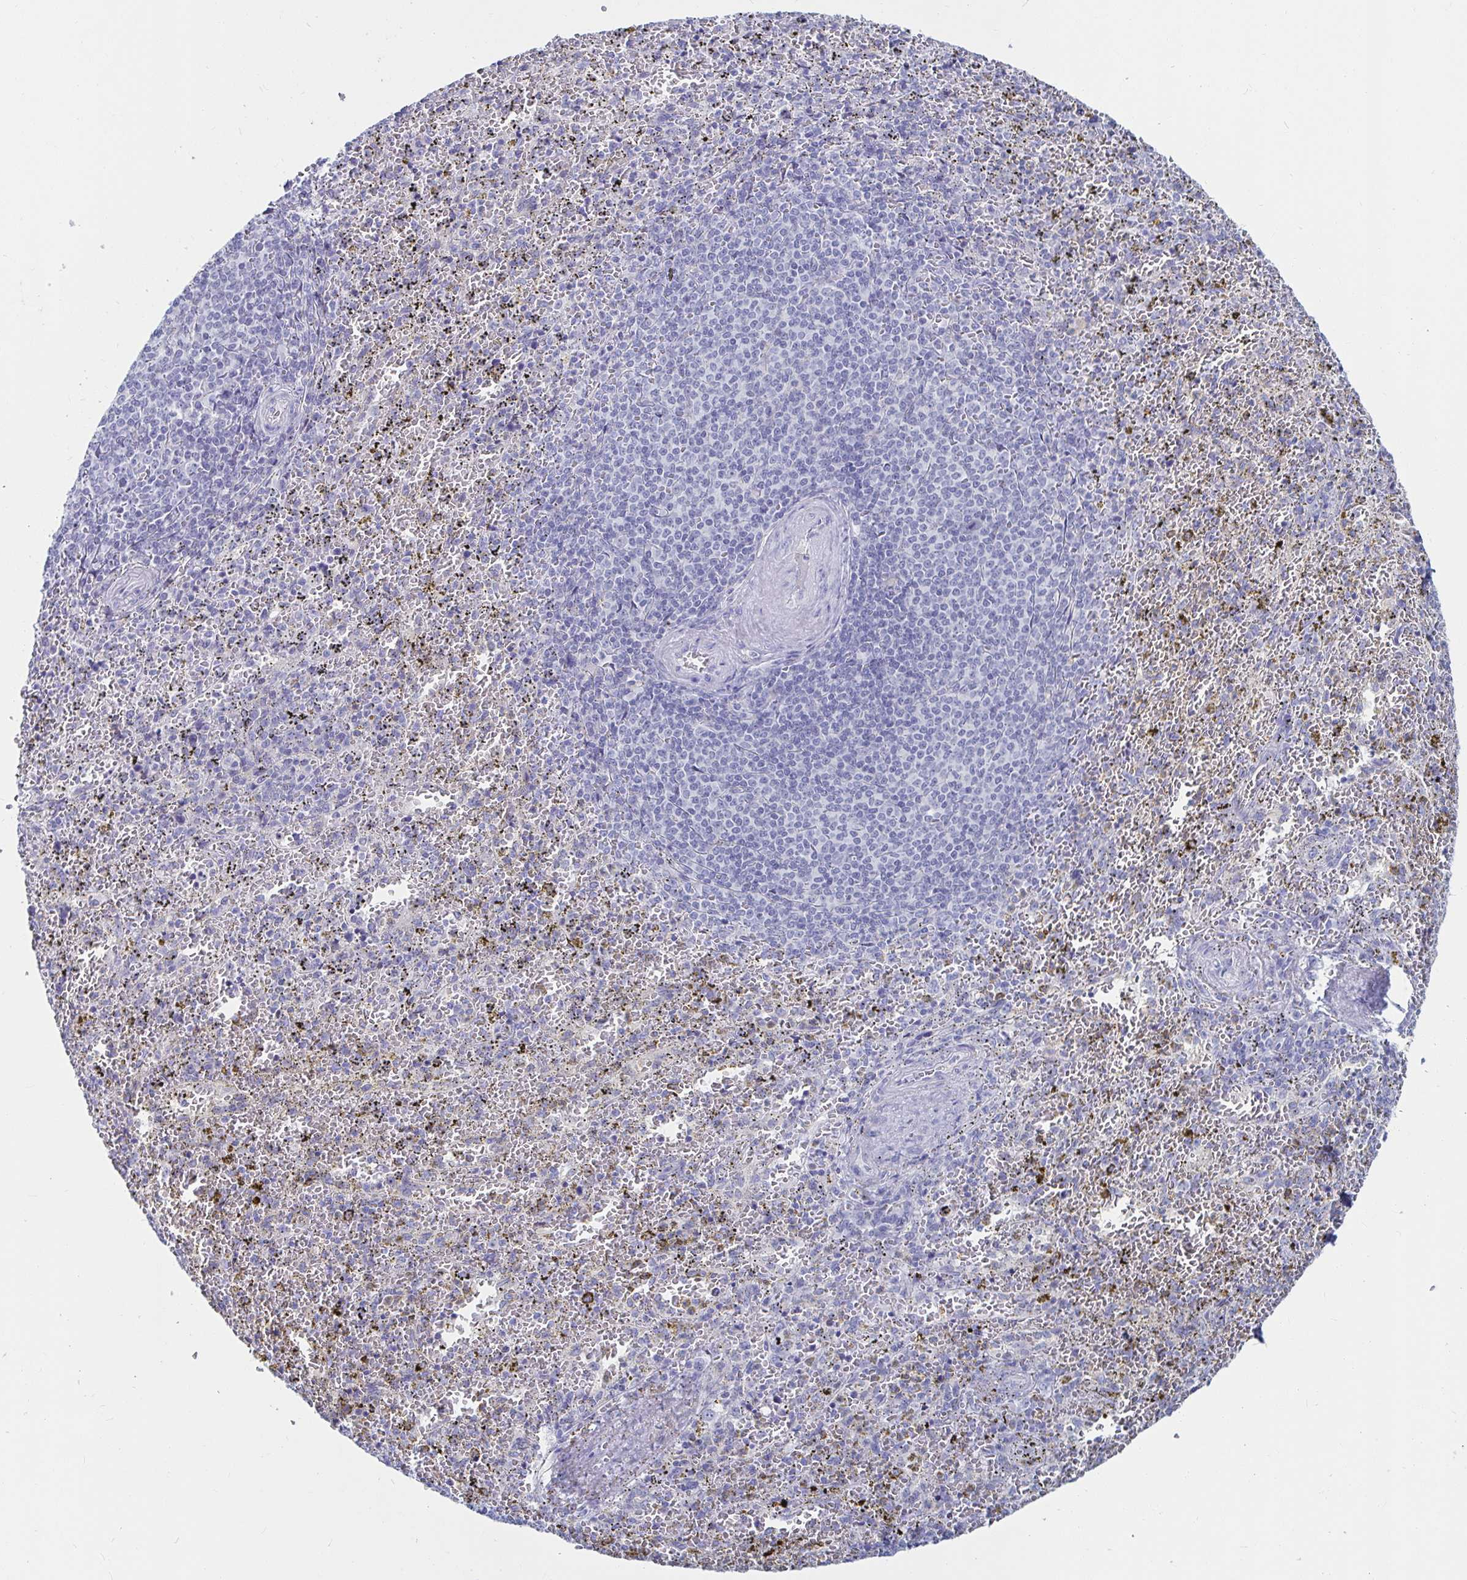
{"staining": {"intensity": "negative", "quantity": "none", "location": "none"}, "tissue": "spleen", "cell_type": "Cells in red pulp", "image_type": "normal", "snomed": [{"axis": "morphology", "description": "Normal tissue, NOS"}, {"axis": "topography", "description": "Spleen"}], "caption": "Immunohistochemistry image of benign spleen: human spleen stained with DAB (3,3'-diaminobenzidine) exhibits no significant protein positivity in cells in red pulp. (DAB (3,3'-diaminobenzidine) immunohistochemistry with hematoxylin counter stain).", "gene": "CA9", "patient": {"sex": "female", "age": 50}}